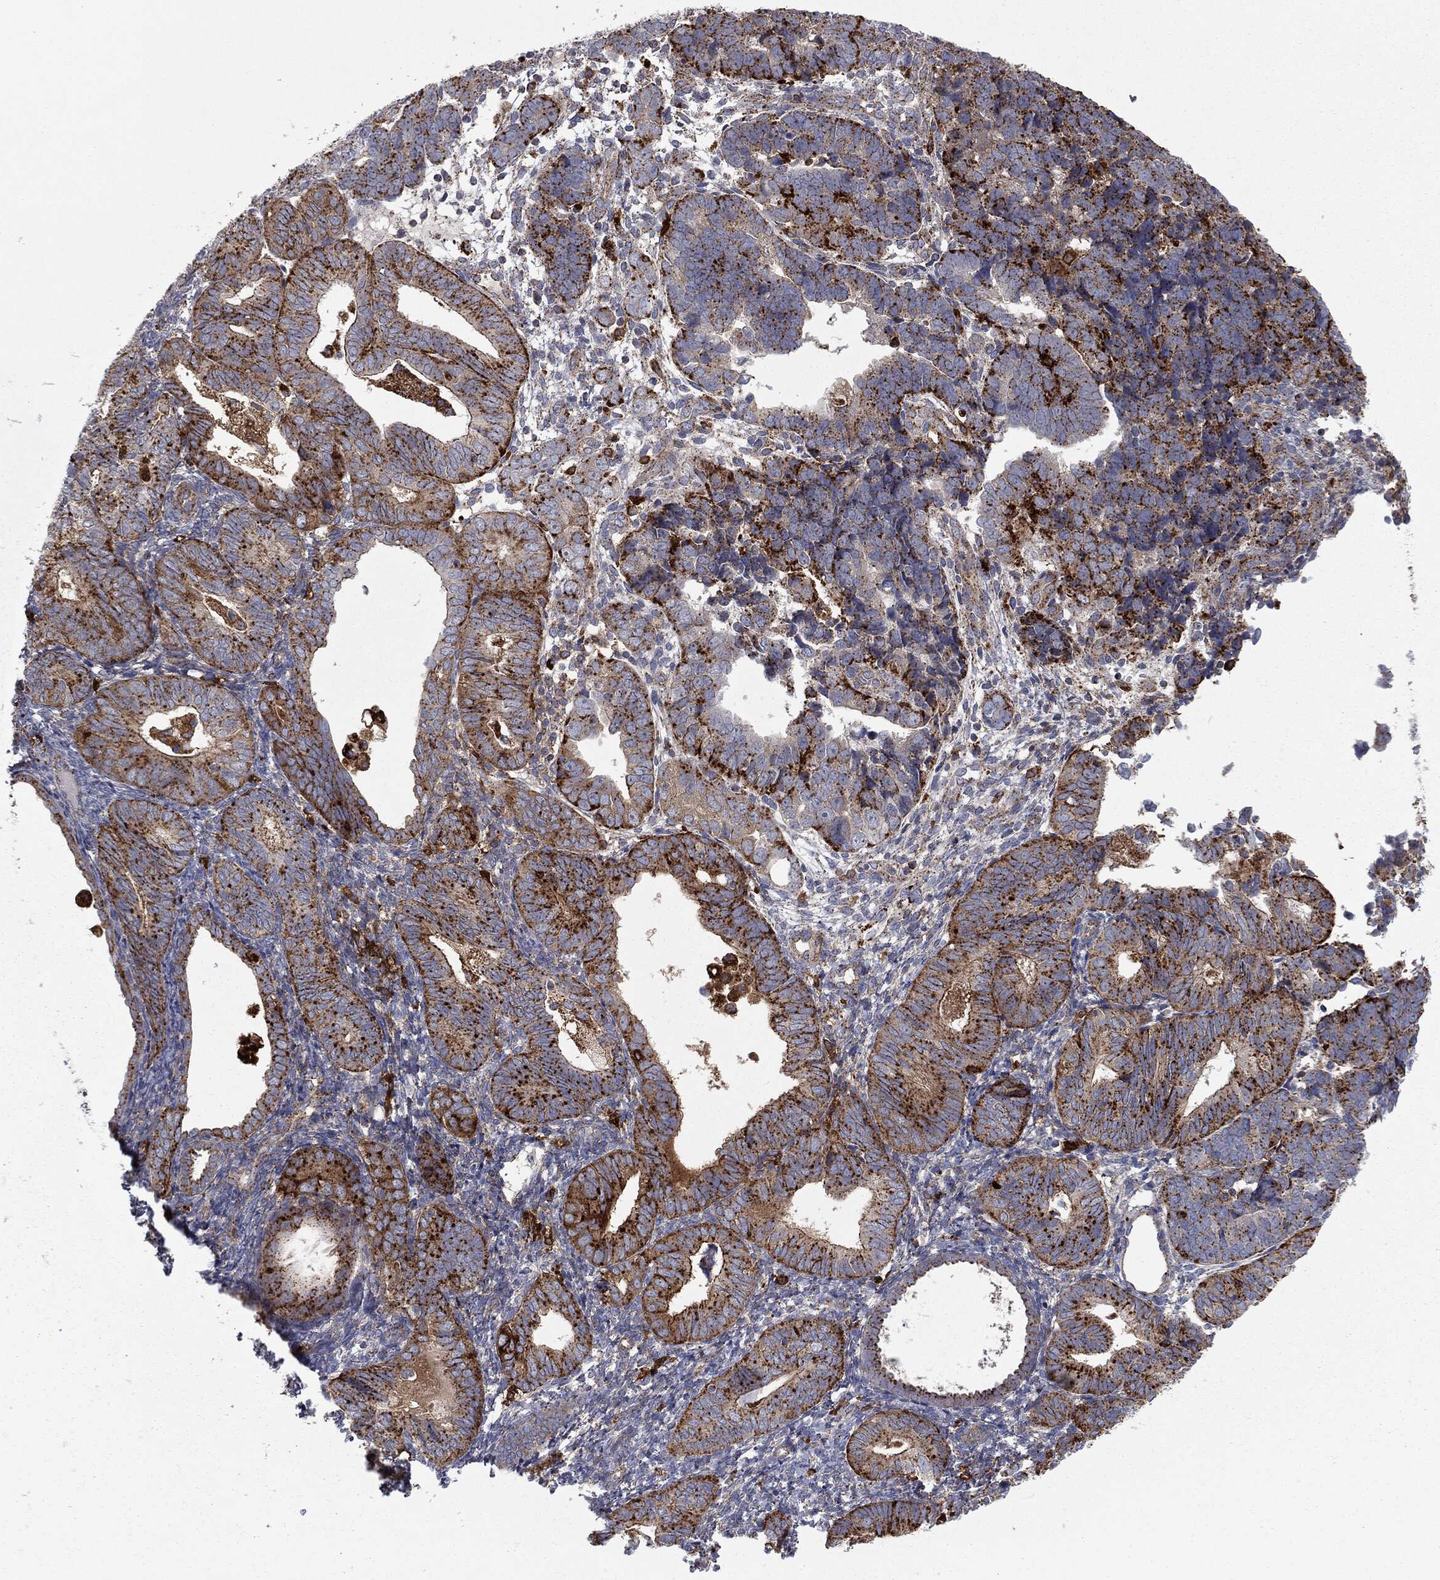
{"staining": {"intensity": "strong", "quantity": ">75%", "location": "cytoplasmic/membranous"}, "tissue": "endometrial cancer", "cell_type": "Tumor cells", "image_type": "cancer", "snomed": [{"axis": "morphology", "description": "Adenocarcinoma, NOS"}, {"axis": "topography", "description": "Endometrium"}], "caption": "Immunohistochemical staining of endometrial cancer displays high levels of strong cytoplasmic/membranous expression in approximately >75% of tumor cells. The protein of interest is stained brown, and the nuclei are stained in blue (DAB IHC with brightfield microscopy, high magnification).", "gene": "CTSA", "patient": {"sex": "female", "age": 82}}